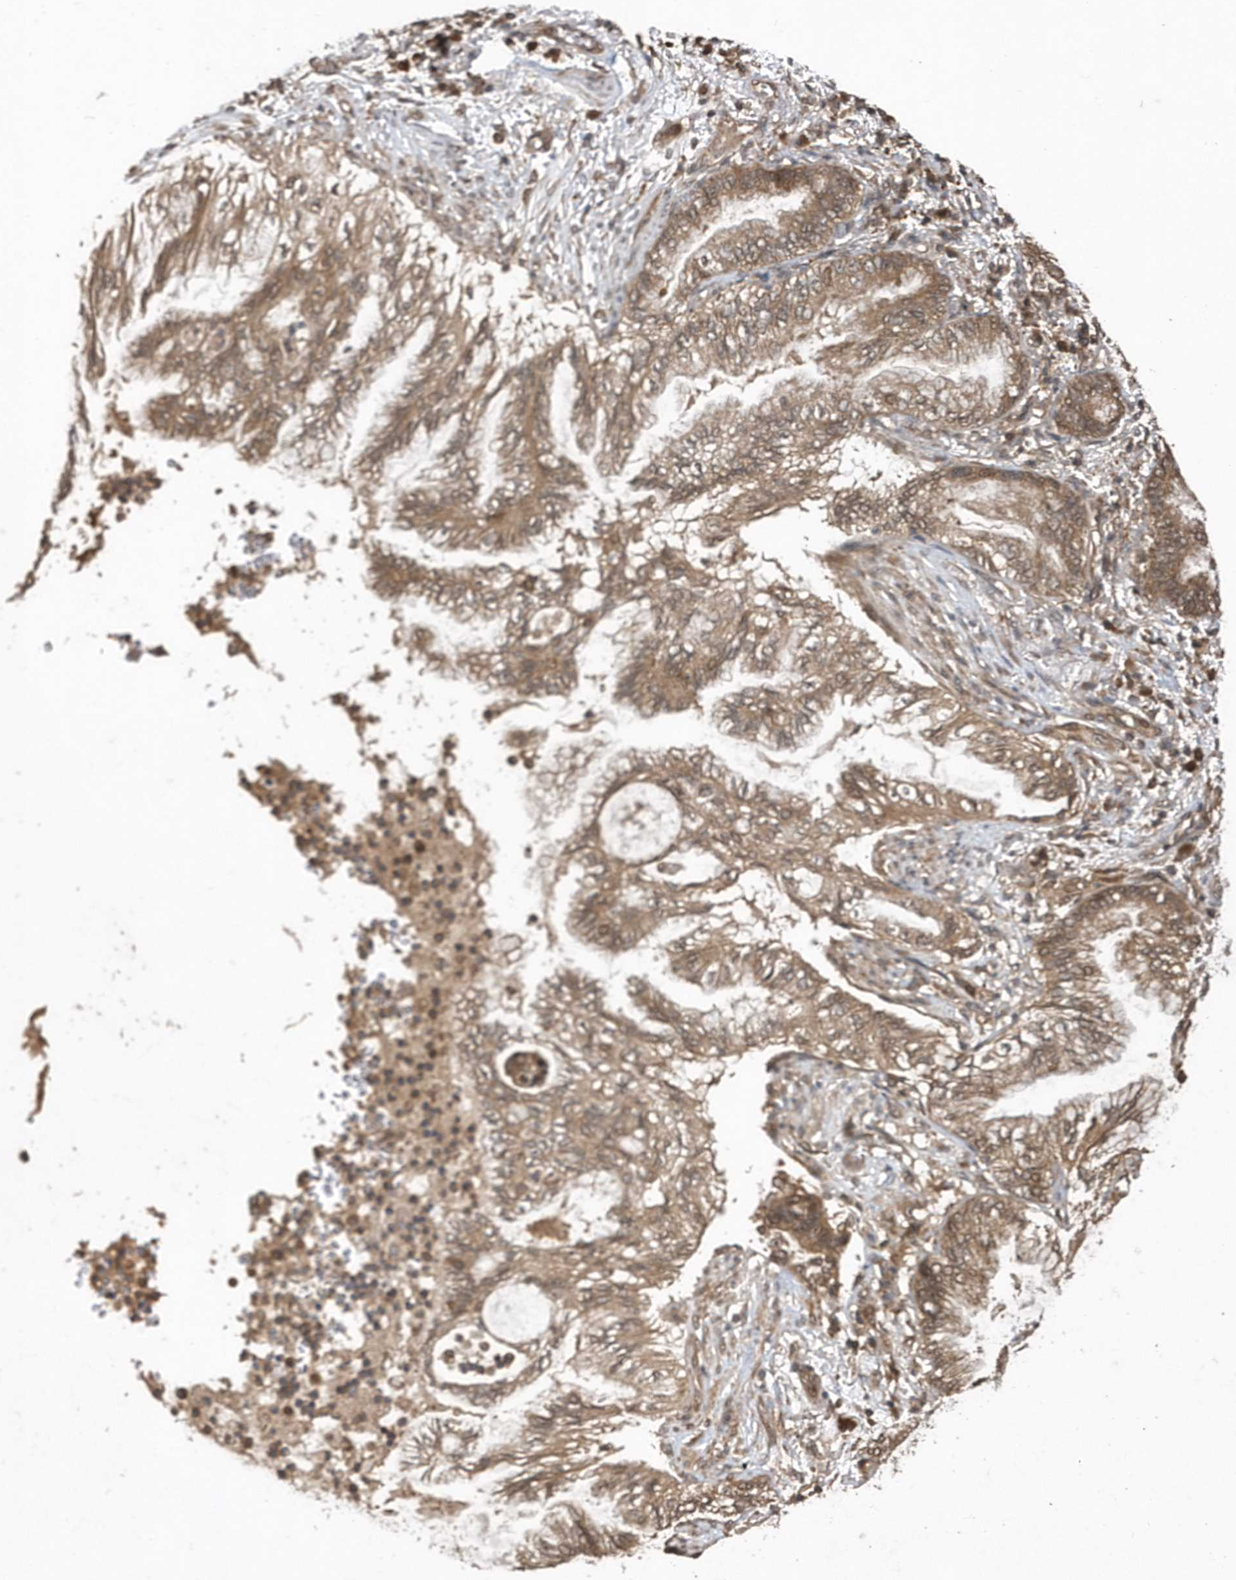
{"staining": {"intensity": "moderate", "quantity": ">75%", "location": "cytoplasmic/membranous"}, "tissue": "lung cancer", "cell_type": "Tumor cells", "image_type": "cancer", "snomed": [{"axis": "morphology", "description": "Adenocarcinoma, NOS"}, {"axis": "topography", "description": "Lung"}], "caption": "Lung cancer (adenocarcinoma) was stained to show a protein in brown. There is medium levels of moderate cytoplasmic/membranous expression in approximately >75% of tumor cells.", "gene": "WASHC5", "patient": {"sex": "female", "age": 70}}